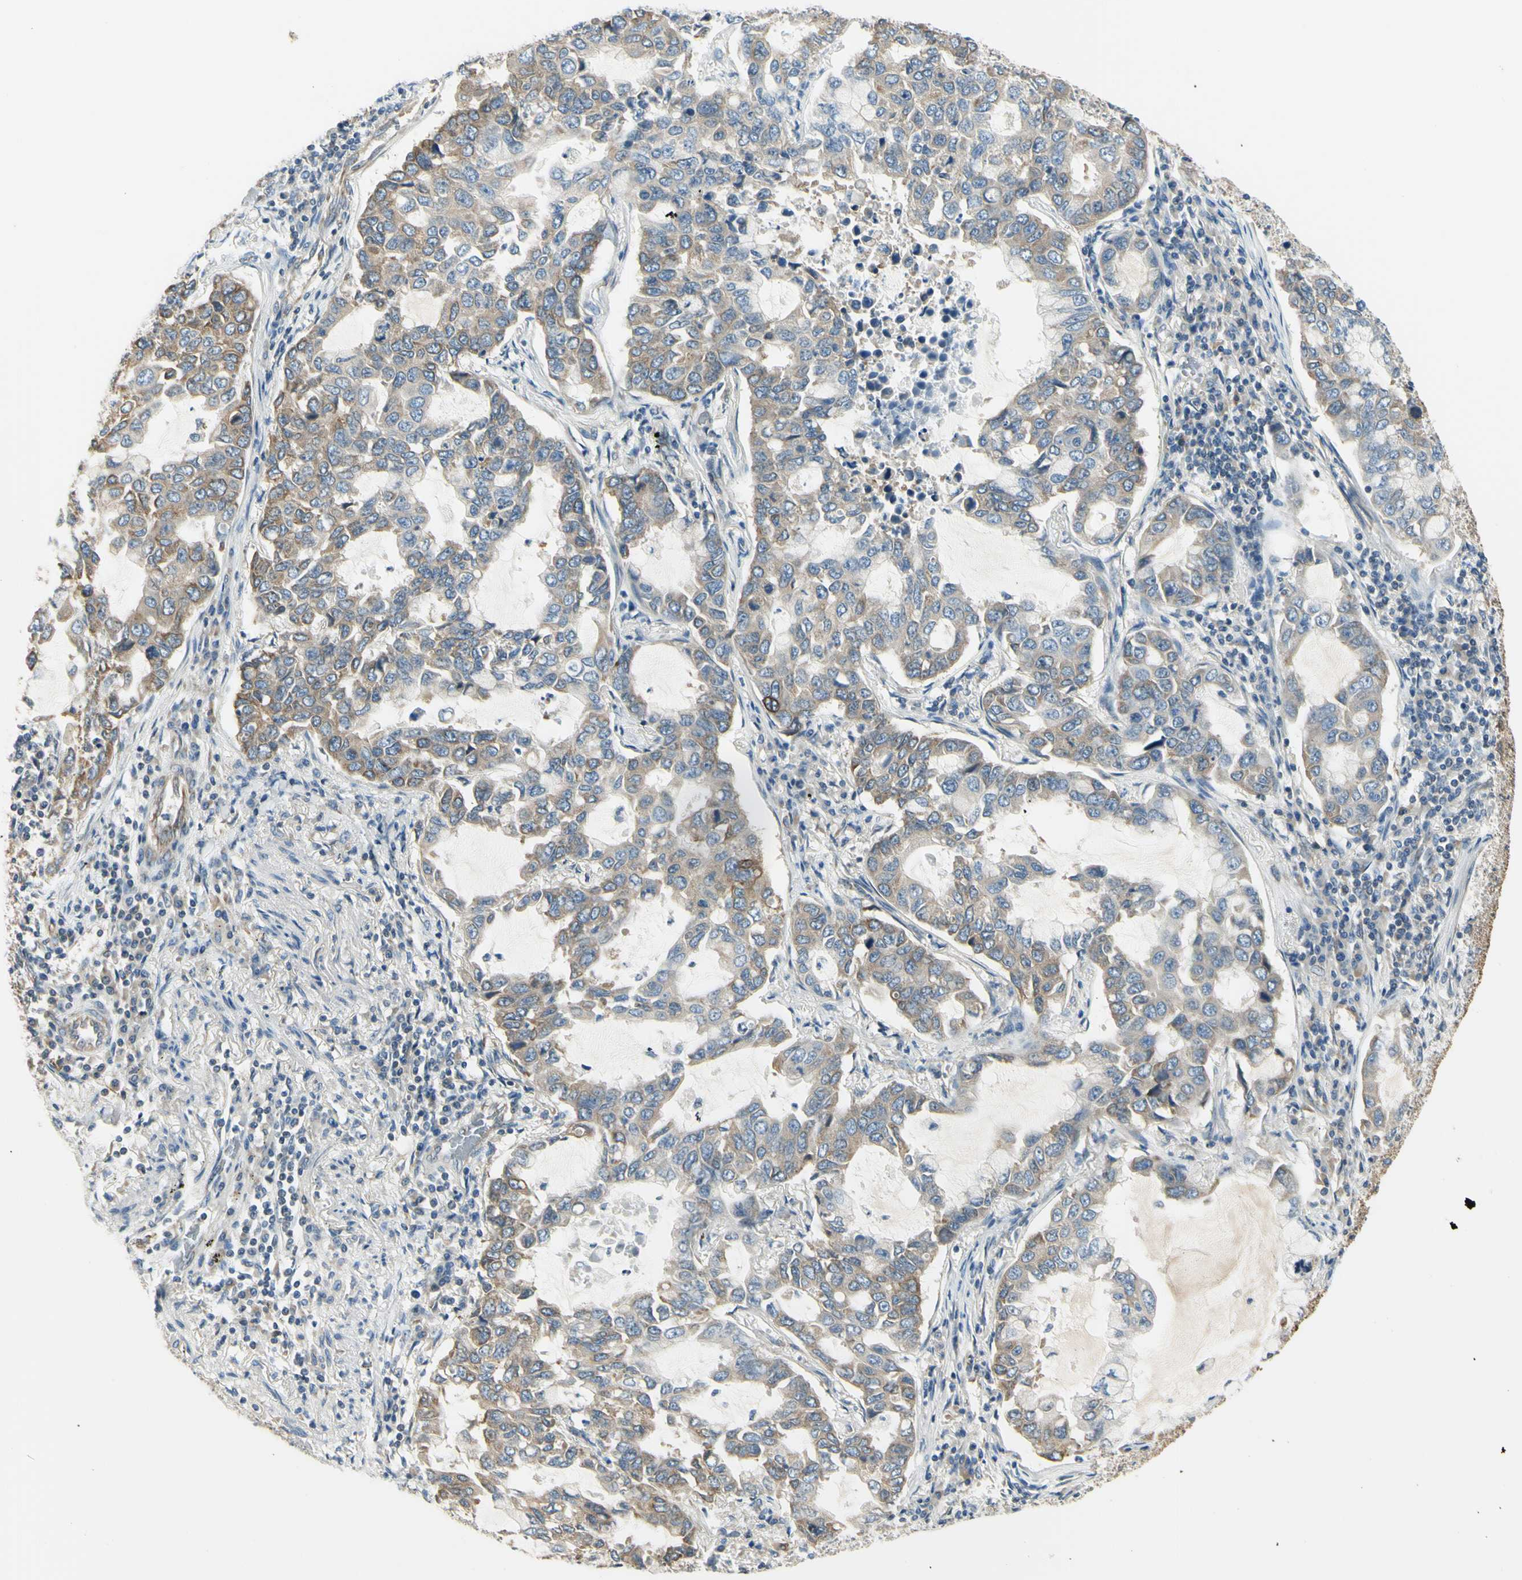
{"staining": {"intensity": "weak", "quantity": "25%-75%", "location": "cytoplasmic/membranous"}, "tissue": "lung cancer", "cell_type": "Tumor cells", "image_type": "cancer", "snomed": [{"axis": "morphology", "description": "Adenocarcinoma, NOS"}, {"axis": "topography", "description": "Lung"}], "caption": "Protein expression analysis of lung cancer demonstrates weak cytoplasmic/membranous staining in about 25%-75% of tumor cells.", "gene": "IGDCC4", "patient": {"sex": "male", "age": 64}}